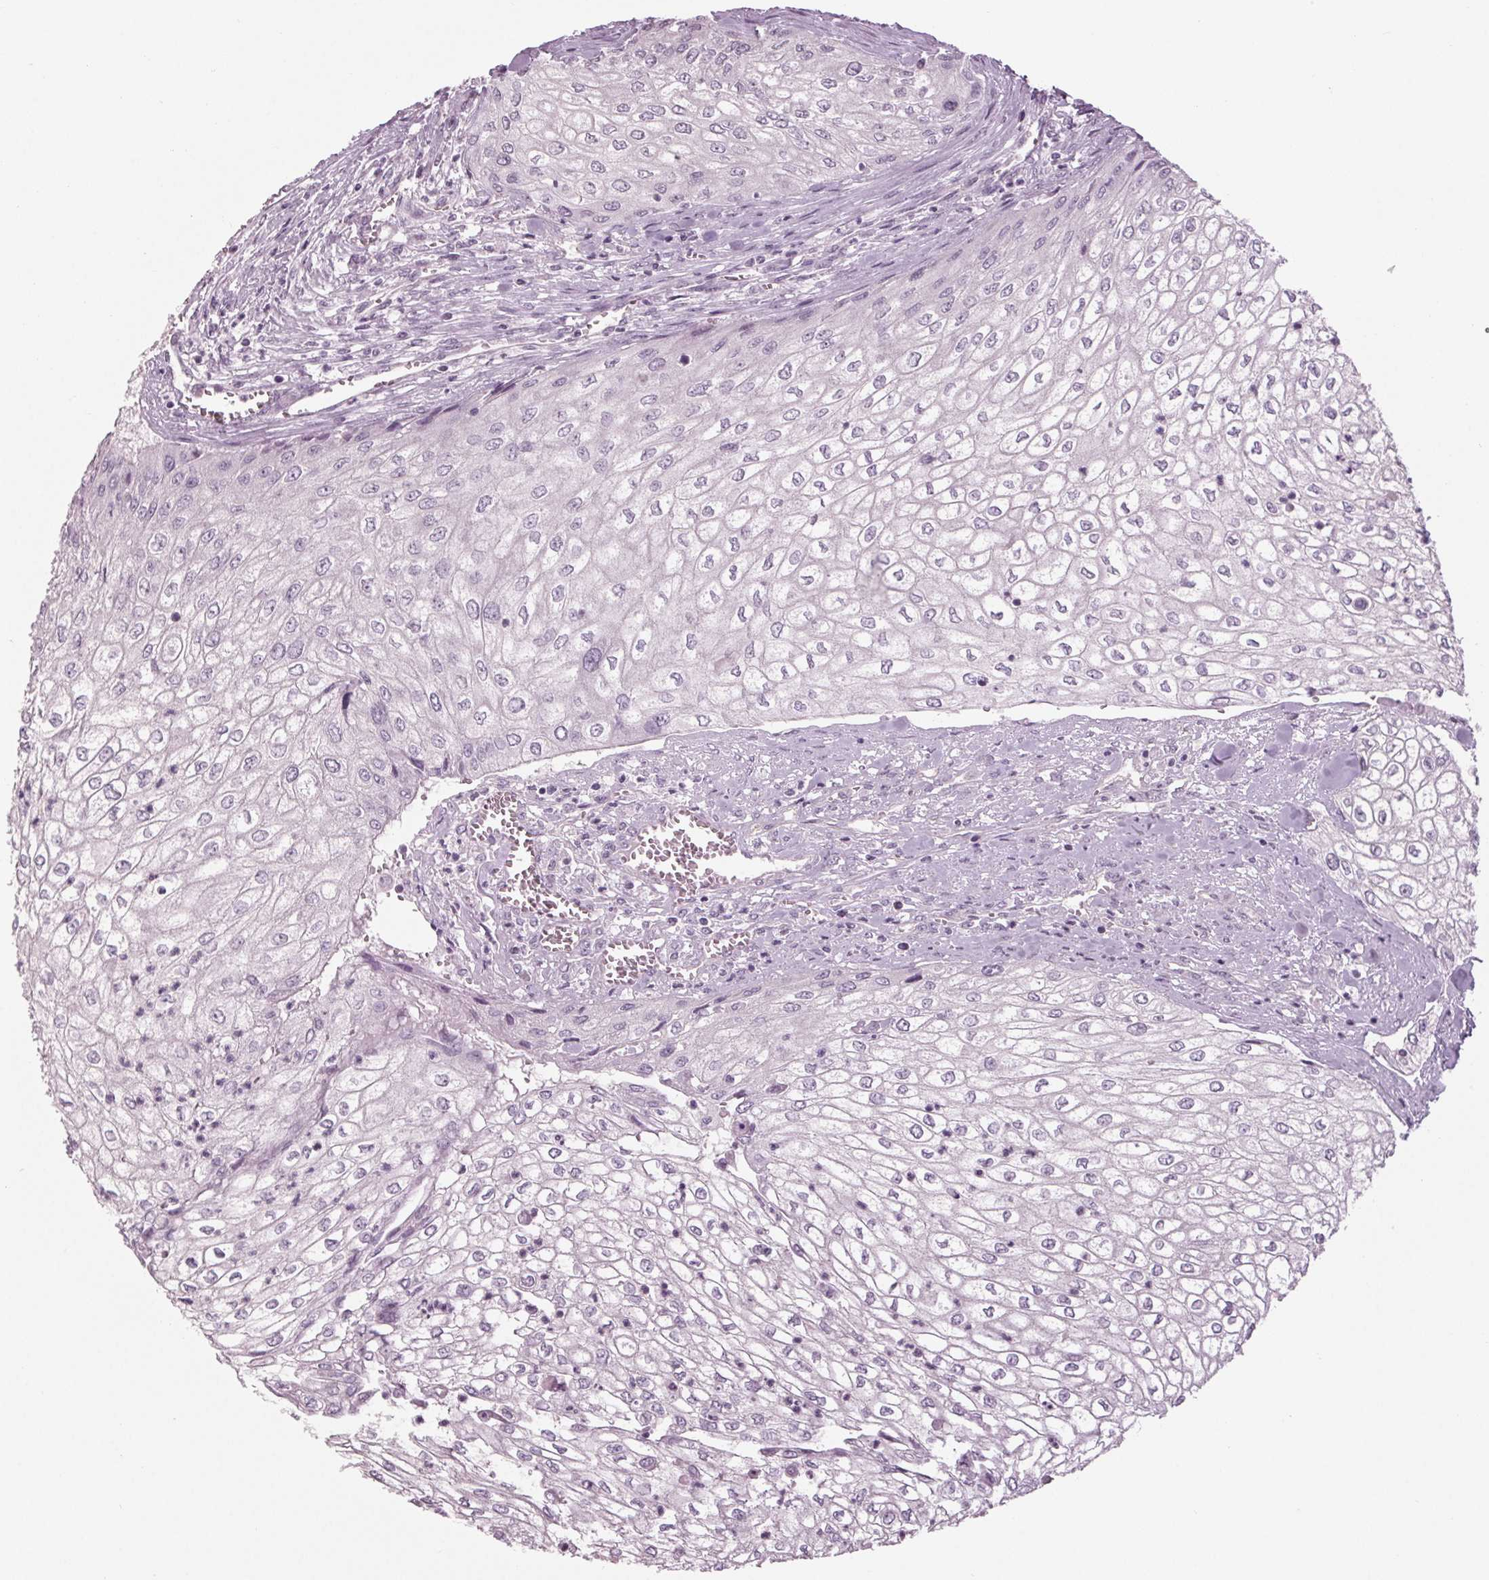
{"staining": {"intensity": "negative", "quantity": "none", "location": "none"}, "tissue": "urothelial cancer", "cell_type": "Tumor cells", "image_type": "cancer", "snomed": [{"axis": "morphology", "description": "Urothelial carcinoma, High grade"}, {"axis": "topography", "description": "Urinary bladder"}], "caption": "A histopathology image of human high-grade urothelial carcinoma is negative for staining in tumor cells. (Stains: DAB immunohistochemistry with hematoxylin counter stain, Microscopy: brightfield microscopy at high magnification).", "gene": "TNNC2", "patient": {"sex": "male", "age": 62}}